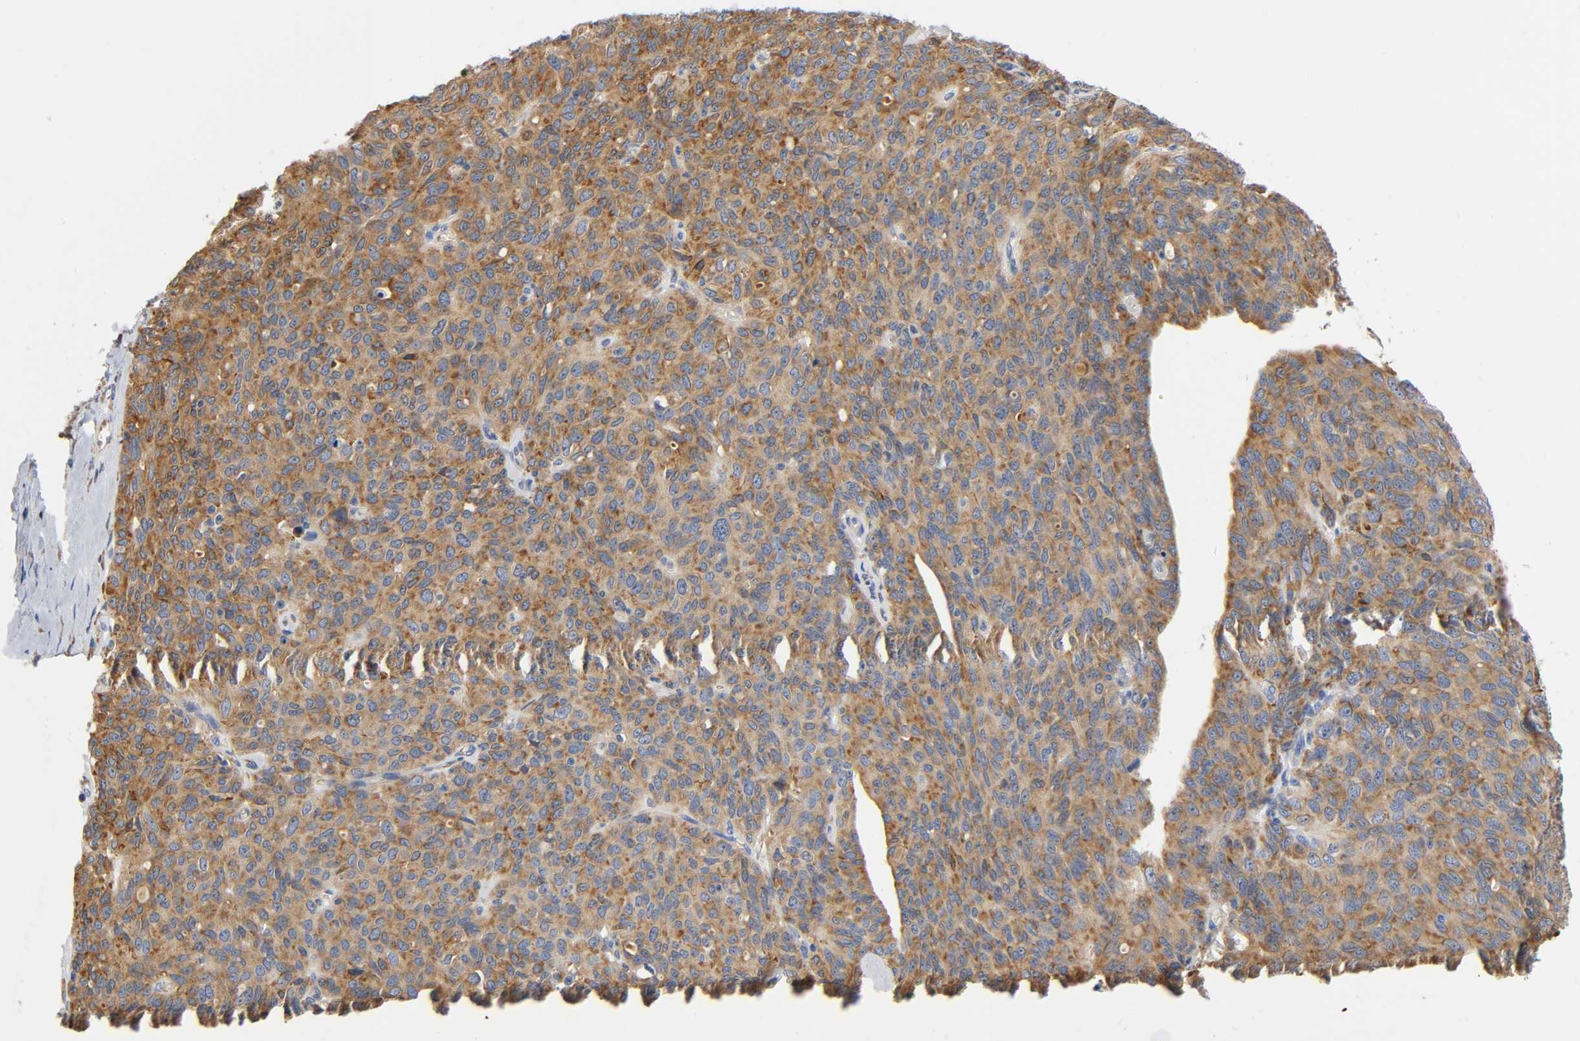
{"staining": {"intensity": "moderate", "quantity": ">75%", "location": "cytoplasmic/membranous"}, "tissue": "ovarian cancer", "cell_type": "Tumor cells", "image_type": "cancer", "snomed": [{"axis": "morphology", "description": "Carcinoma, endometroid"}, {"axis": "topography", "description": "Ovary"}], "caption": "The histopathology image displays a brown stain indicating the presence of a protein in the cytoplasmic/membranous of tumor cells in ovarian cancer.", "gene": "UCKL1", "patient": {"sex": "female", "age": 60}}